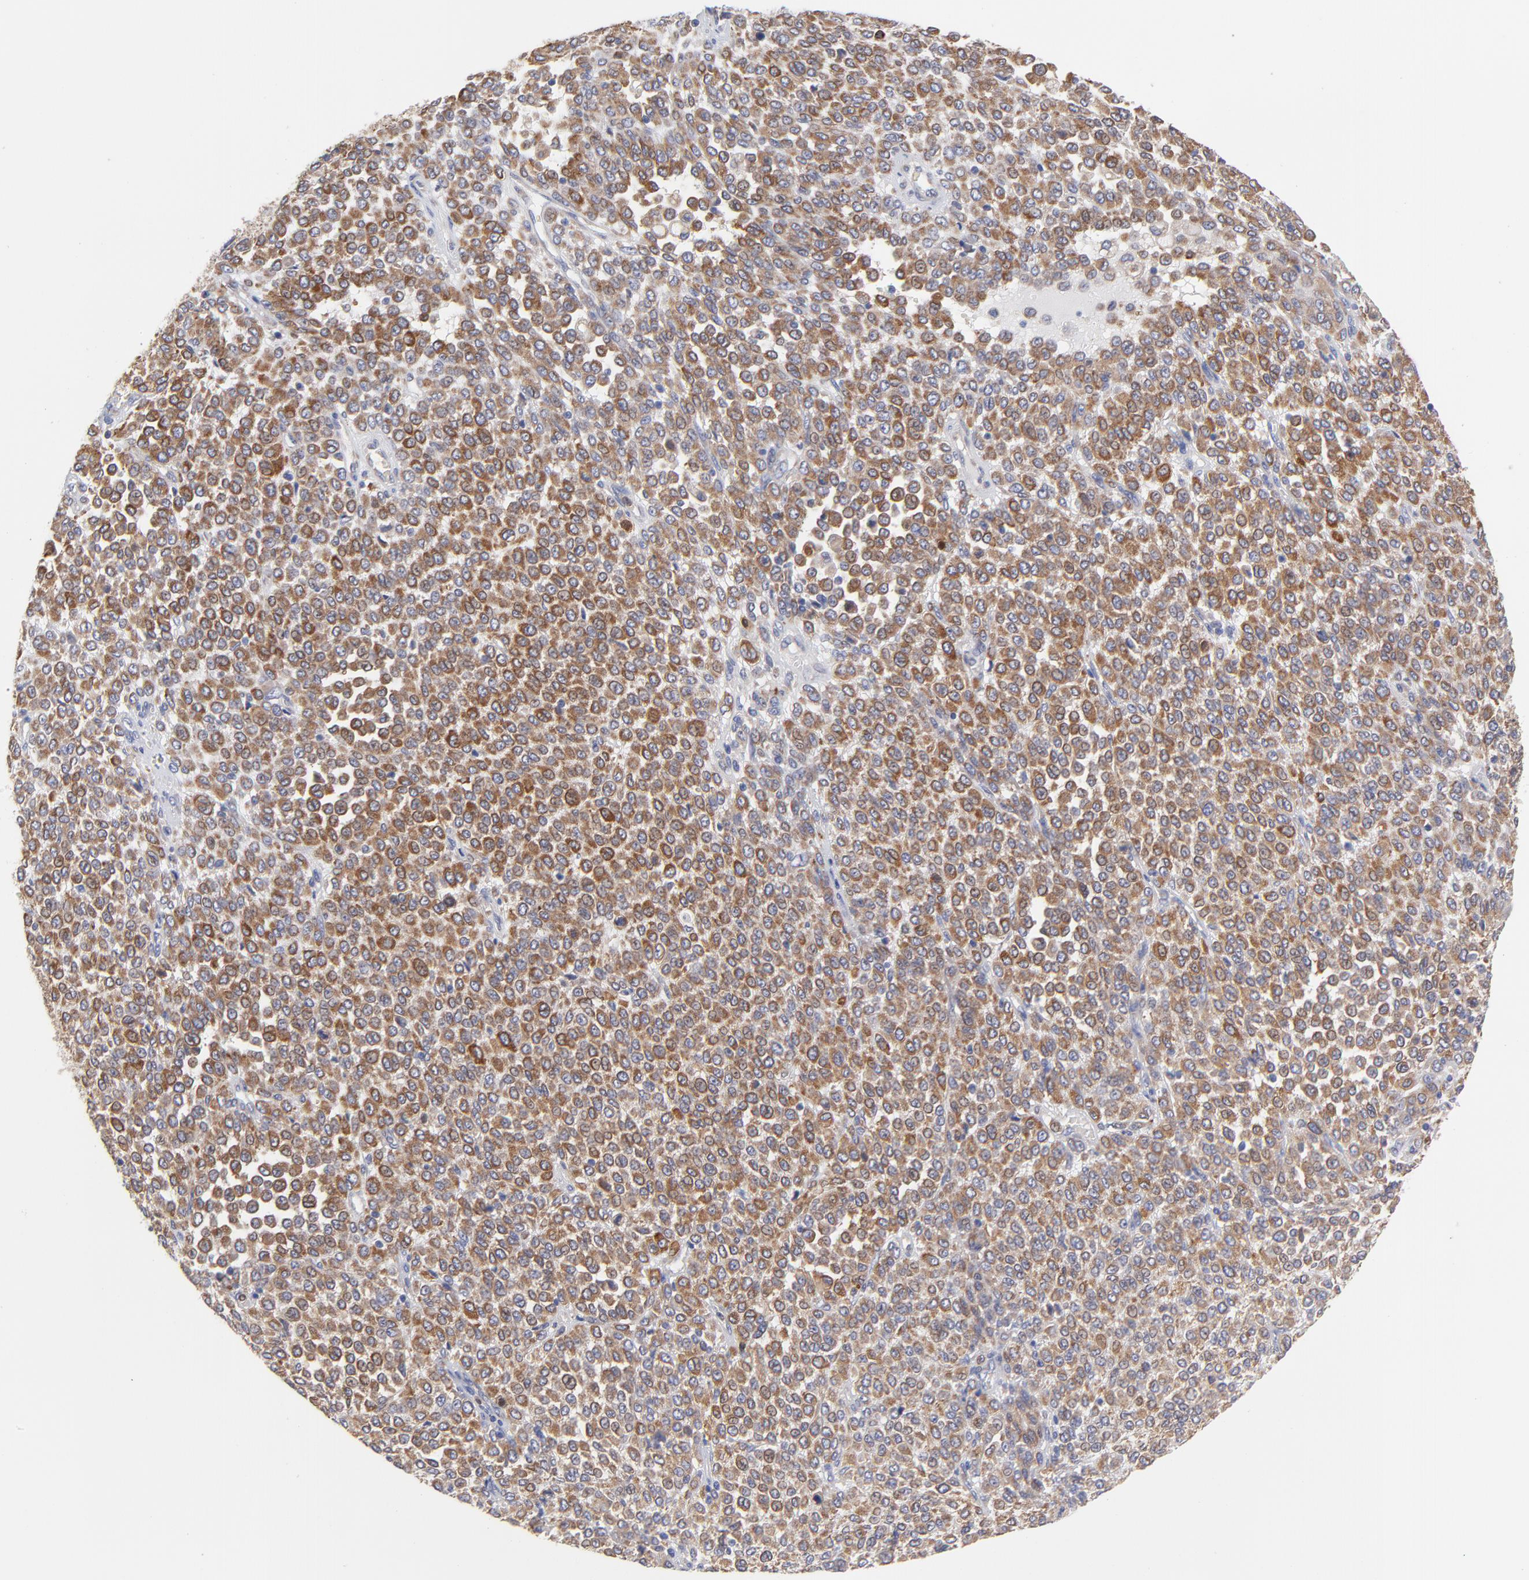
{"staining": {"intensity": "moderate", "quantity": ">75%", "location": "cytoplasmic/membranous"}, "tissue": "melanoma", "cell_type": "Tumor cells", "image_type": "cancer", "snomed": [{"axis": "morphology", "description": "Malignant melanoma, Metastatic site"}, {"axis": "topography", "description": "Pancreas"}], "caption": "This is a histology image of IHC staining of malignant melanoma (metastatic site), which shows moderate staining in the cytoplasmic/membranous of tumor cells.", "gene": "MOSPD2", "patient": {"sex": "female", "age": 30}}